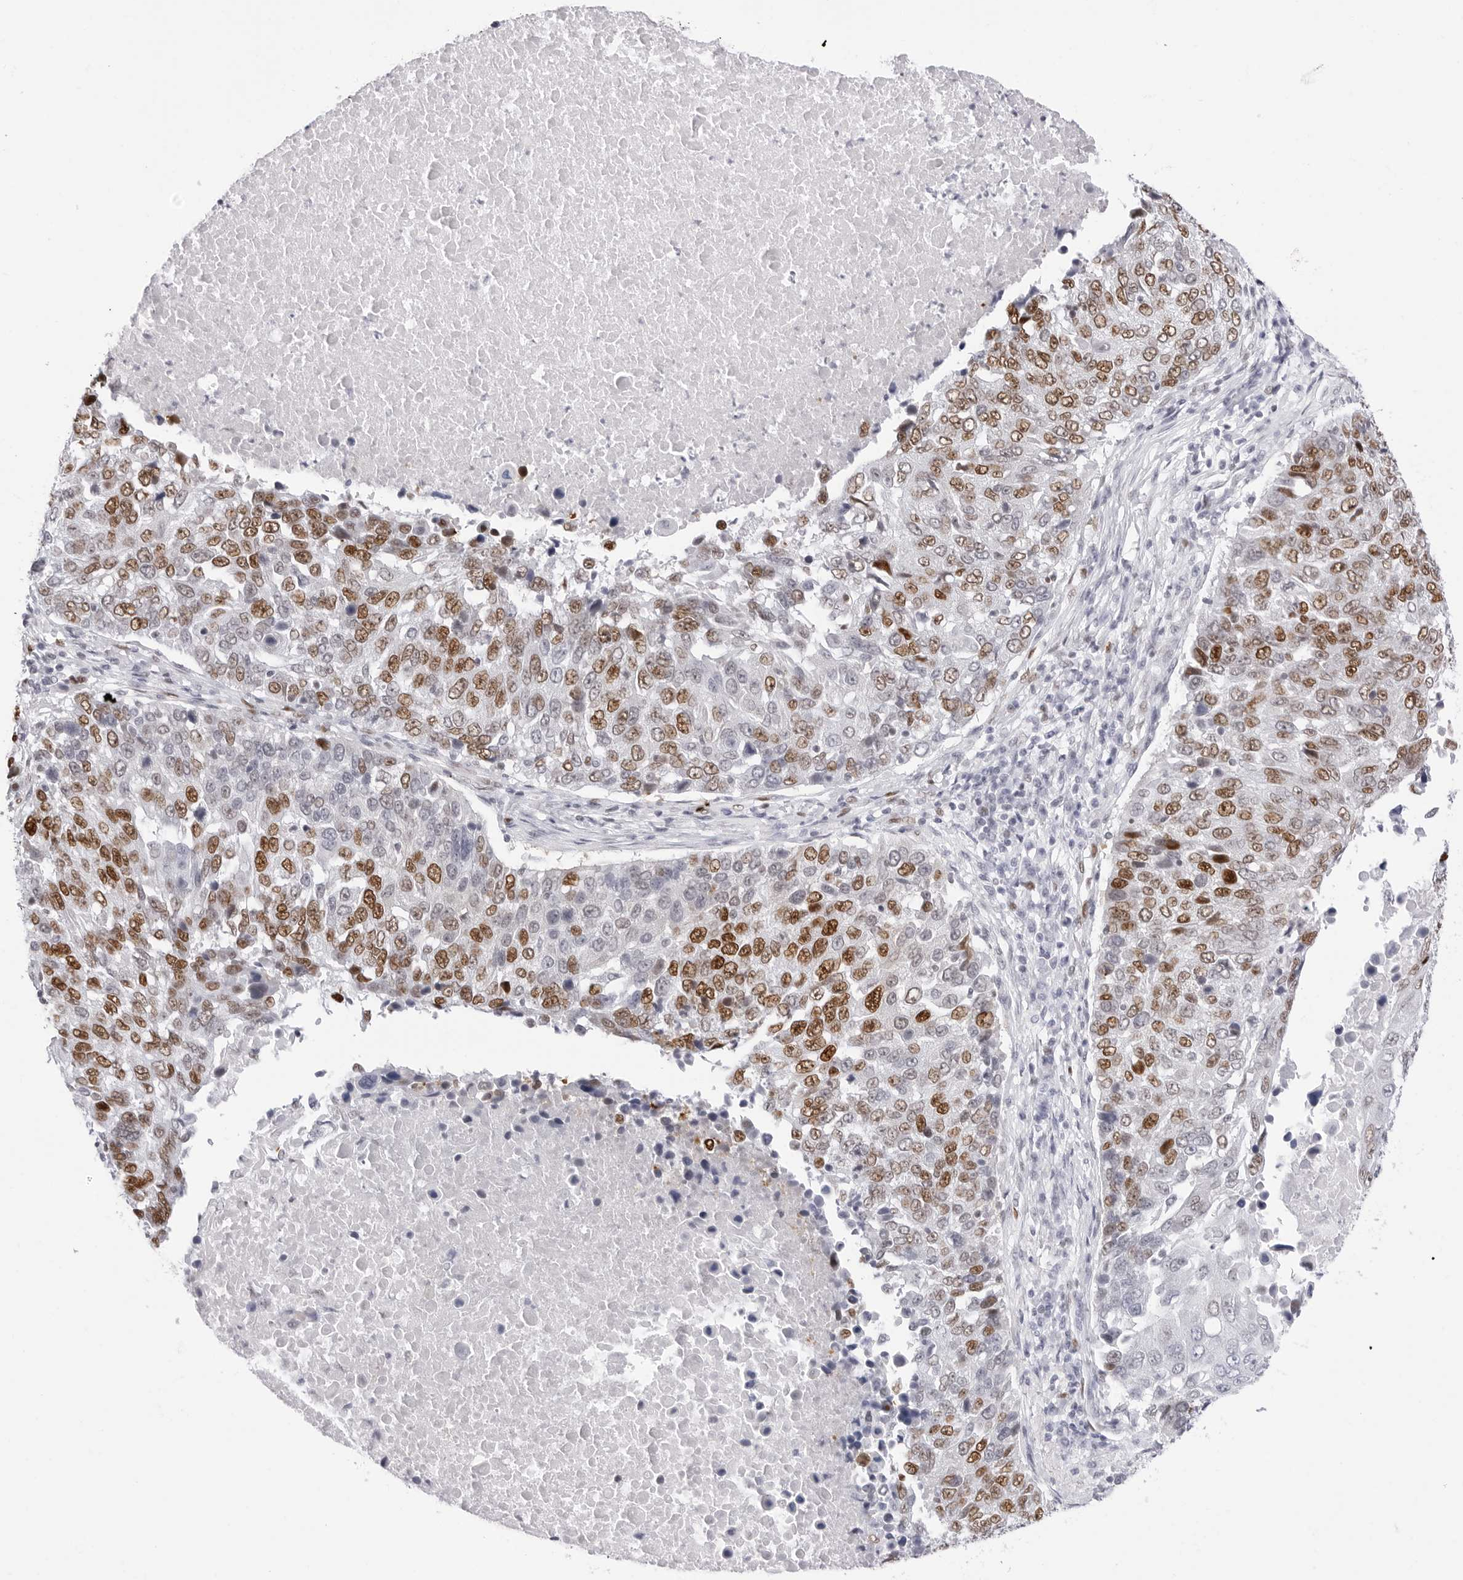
{"staining": {"intensity": "moderate", "quantity": ">75%", "location": "nuclear"}, "tissue": "lung cancer", "cell_type": "Tumor cells", "image_type": "cancer", "snomed": [{"axis": "morphology", "description": "Squamous cell carcinoma, NOS"}, {"axis": "topography", "description": "Lung"}], "caption": "Lung cancer stained with immunohistochemistry exhibits moderate nuclear expression in approximately >75% of tumor cells. Nuclei are stained in blue.", "gene": "NASP", "patient": {"sex": "male", "age": 66}}